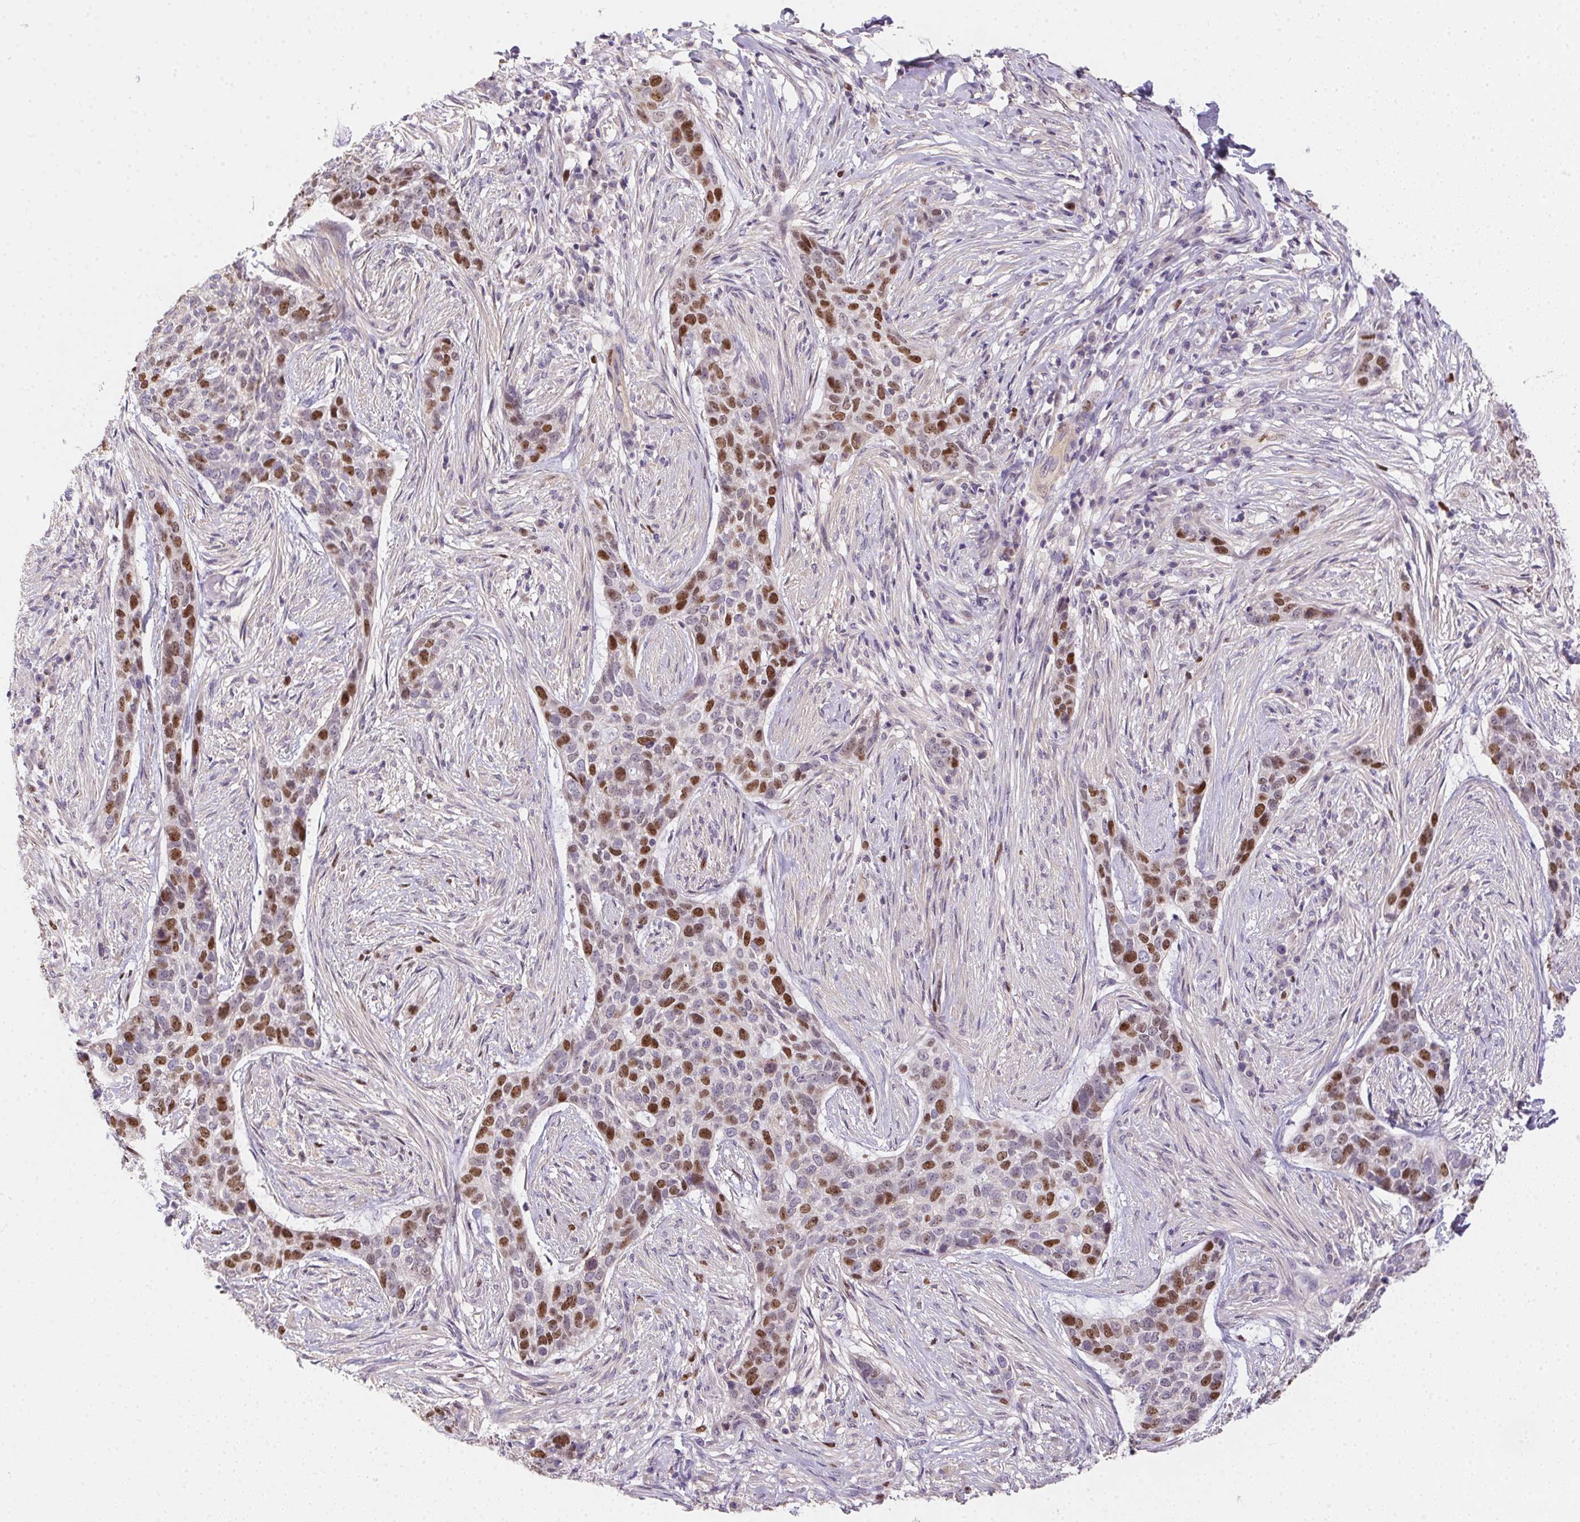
{"staining": {"intensity": "moderate", "quantity": "25%-75%", "location": "nuclear"}, "tissue": "skin cancer", "cell_type": "Tumor cells", "image_type": "cancer", "snomed": [{"axis": "morphology", "description": "Basal cell carcinoma"}, {"axis": "topography", "description": "Skin"}], "caption": "A micrograph of human basal cell carcinoma (skin) stained for a protein exhibits moderate nuclear brown staining in tumor cells. (Brightfield microscopy of DAB IHC at high magnification).", "gene": "HELLS", "patient": {"sex": "female", "age": 69}}